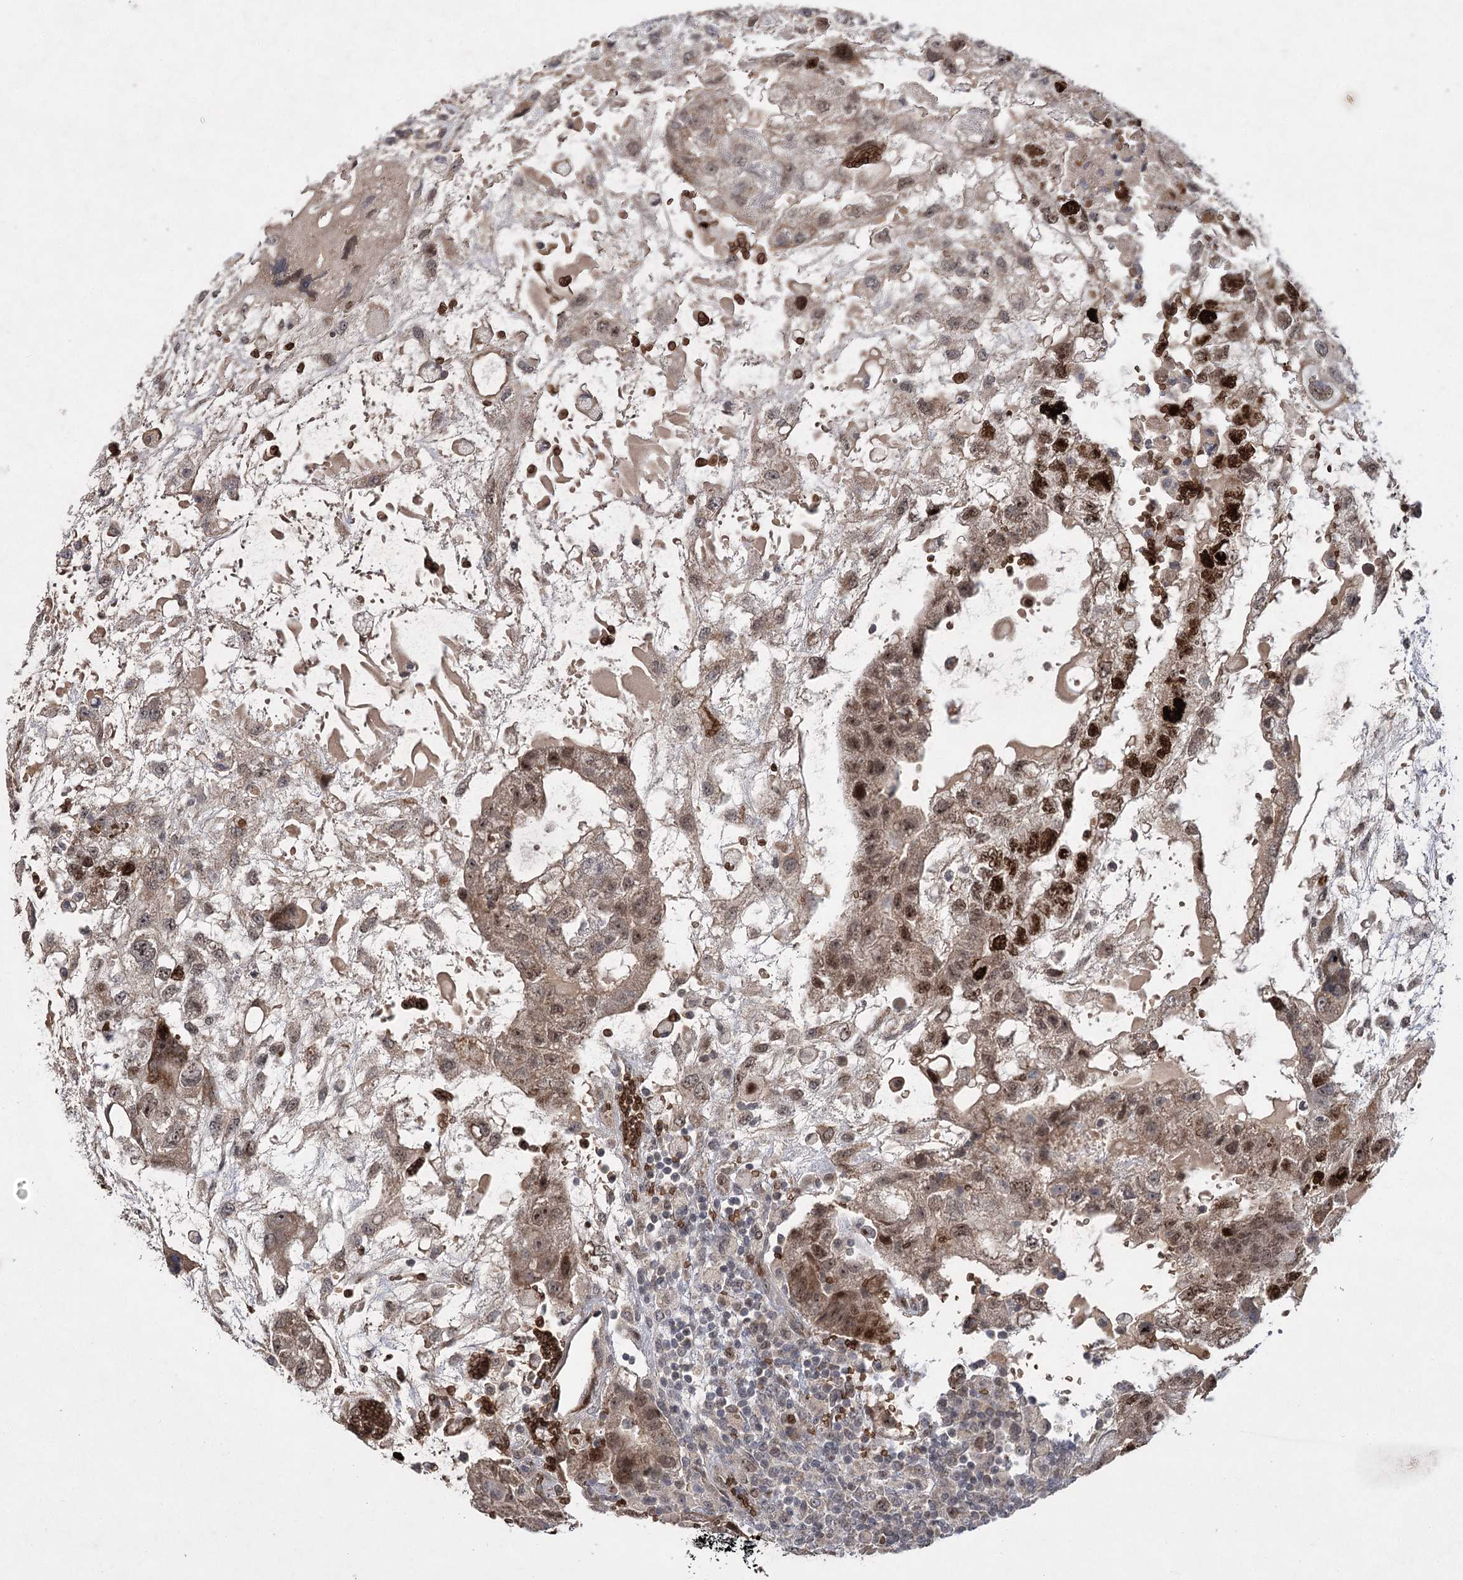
{"staining": {"intensity": "strong", "quantity": ">75%", "location": "nuclear"}, "tissue": "testis cancer", "cell_type": "Tumor cells", "image_type": "cancer", "snomed": [{"axis": "morphology", "description": "Carcinoma, Embryonal, NOS"}, {"axis": "topography", "description": "Testis"}], "caption": "This is a histology image of IHC staining of testis cancer, which shows strong expression in the nuclear of tumor cells.", "gene": "NSMCE4A", "patient": {"sex": "male", "age": 36}}